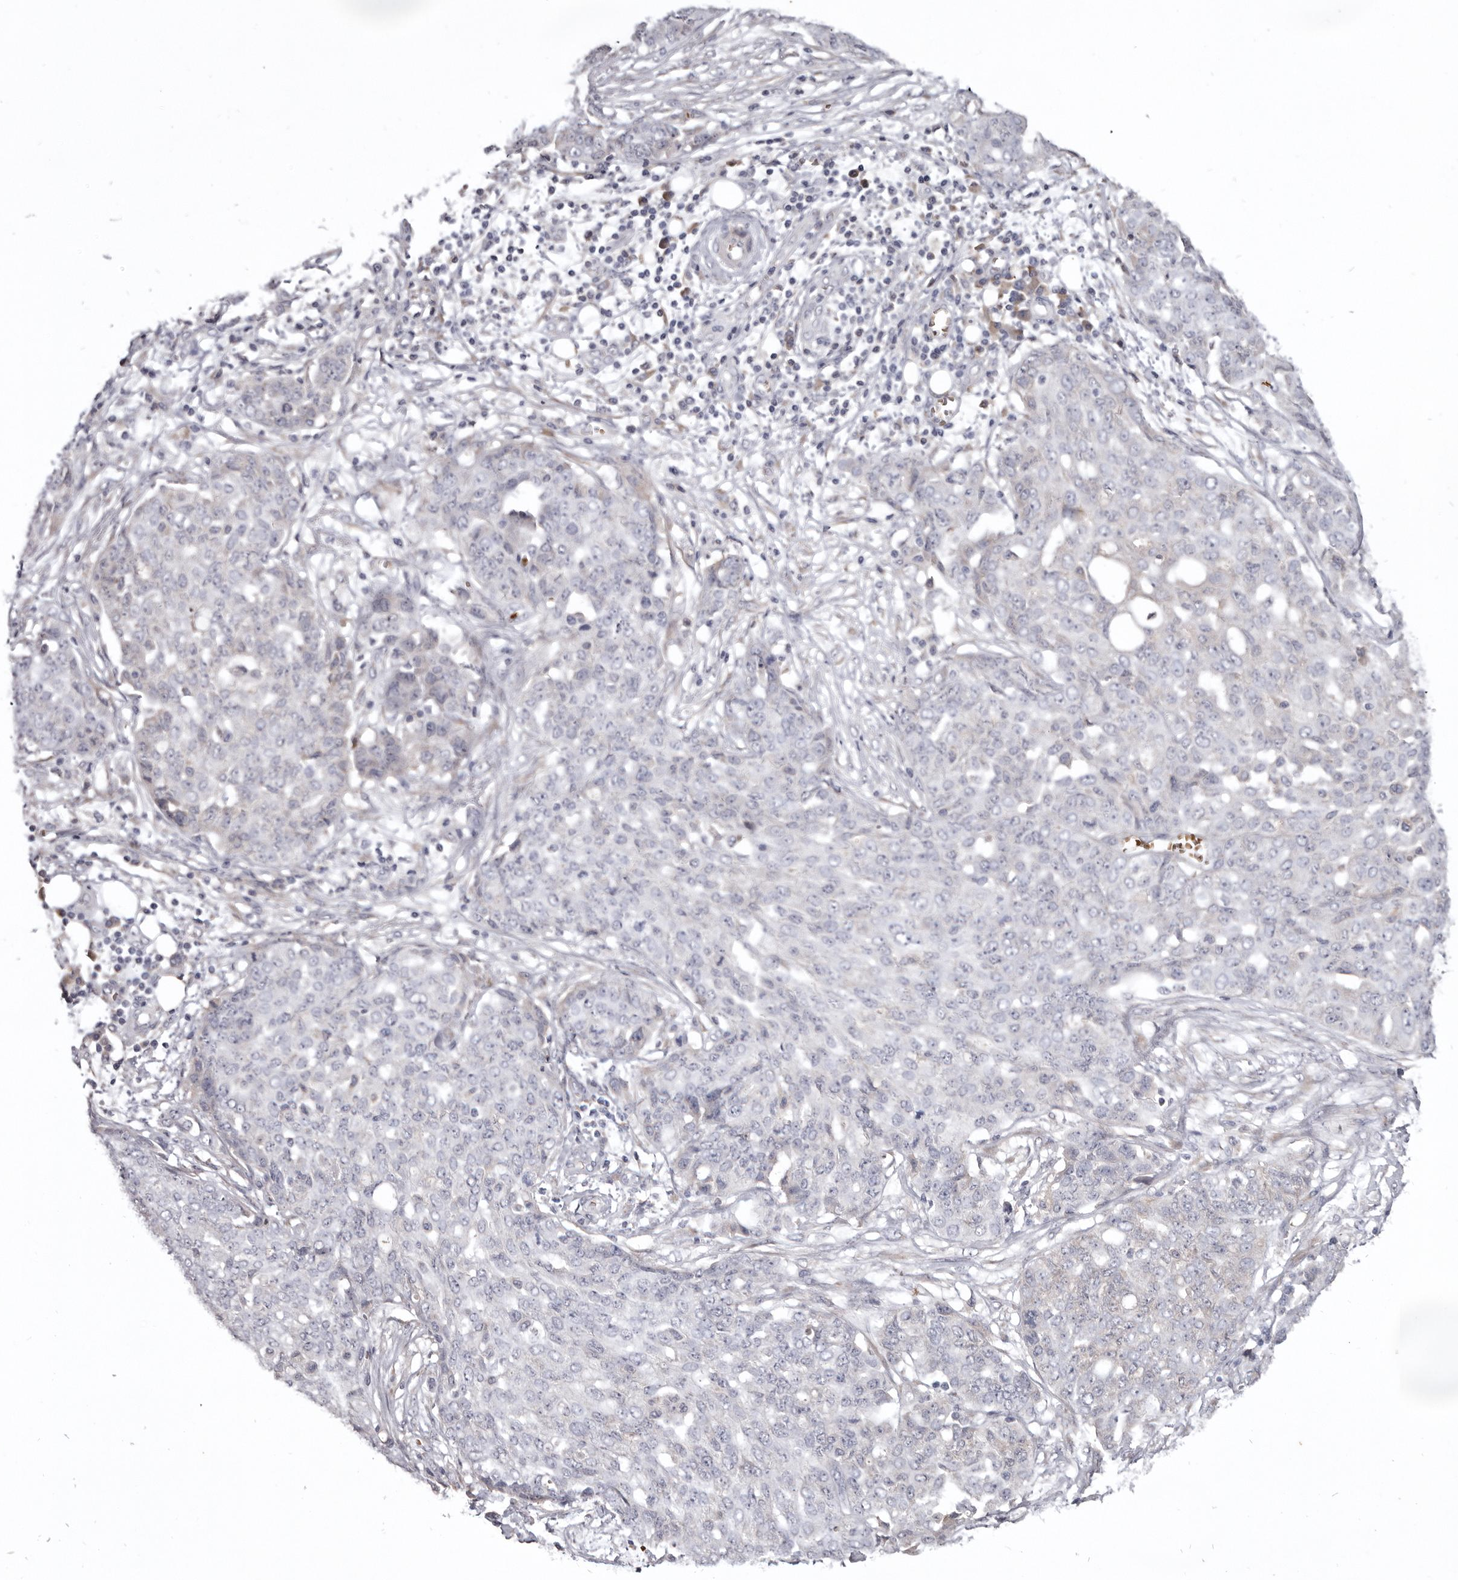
{"staining": {"intensity": "negative", "quantity": "none", "location": "none"}, "tissue": "ovarian cancer", "cell_type": "Tumor cells", "image_type": "cancer", "snomed": [{"axis": "morphology", "description": "Cystadenocarcinoma, serous, NOS"}, {"axis": "topography", "description": "Soft tissue"}, {"axis": "topography", "description": "Ovary"}], "caption": "A high-resolution photomicrograph shows IHC staining of ovarian cancer, which displays no significant staining in tumor cells.", "gene": "NENF", "patient": {"sex": "female", "age": 57}}